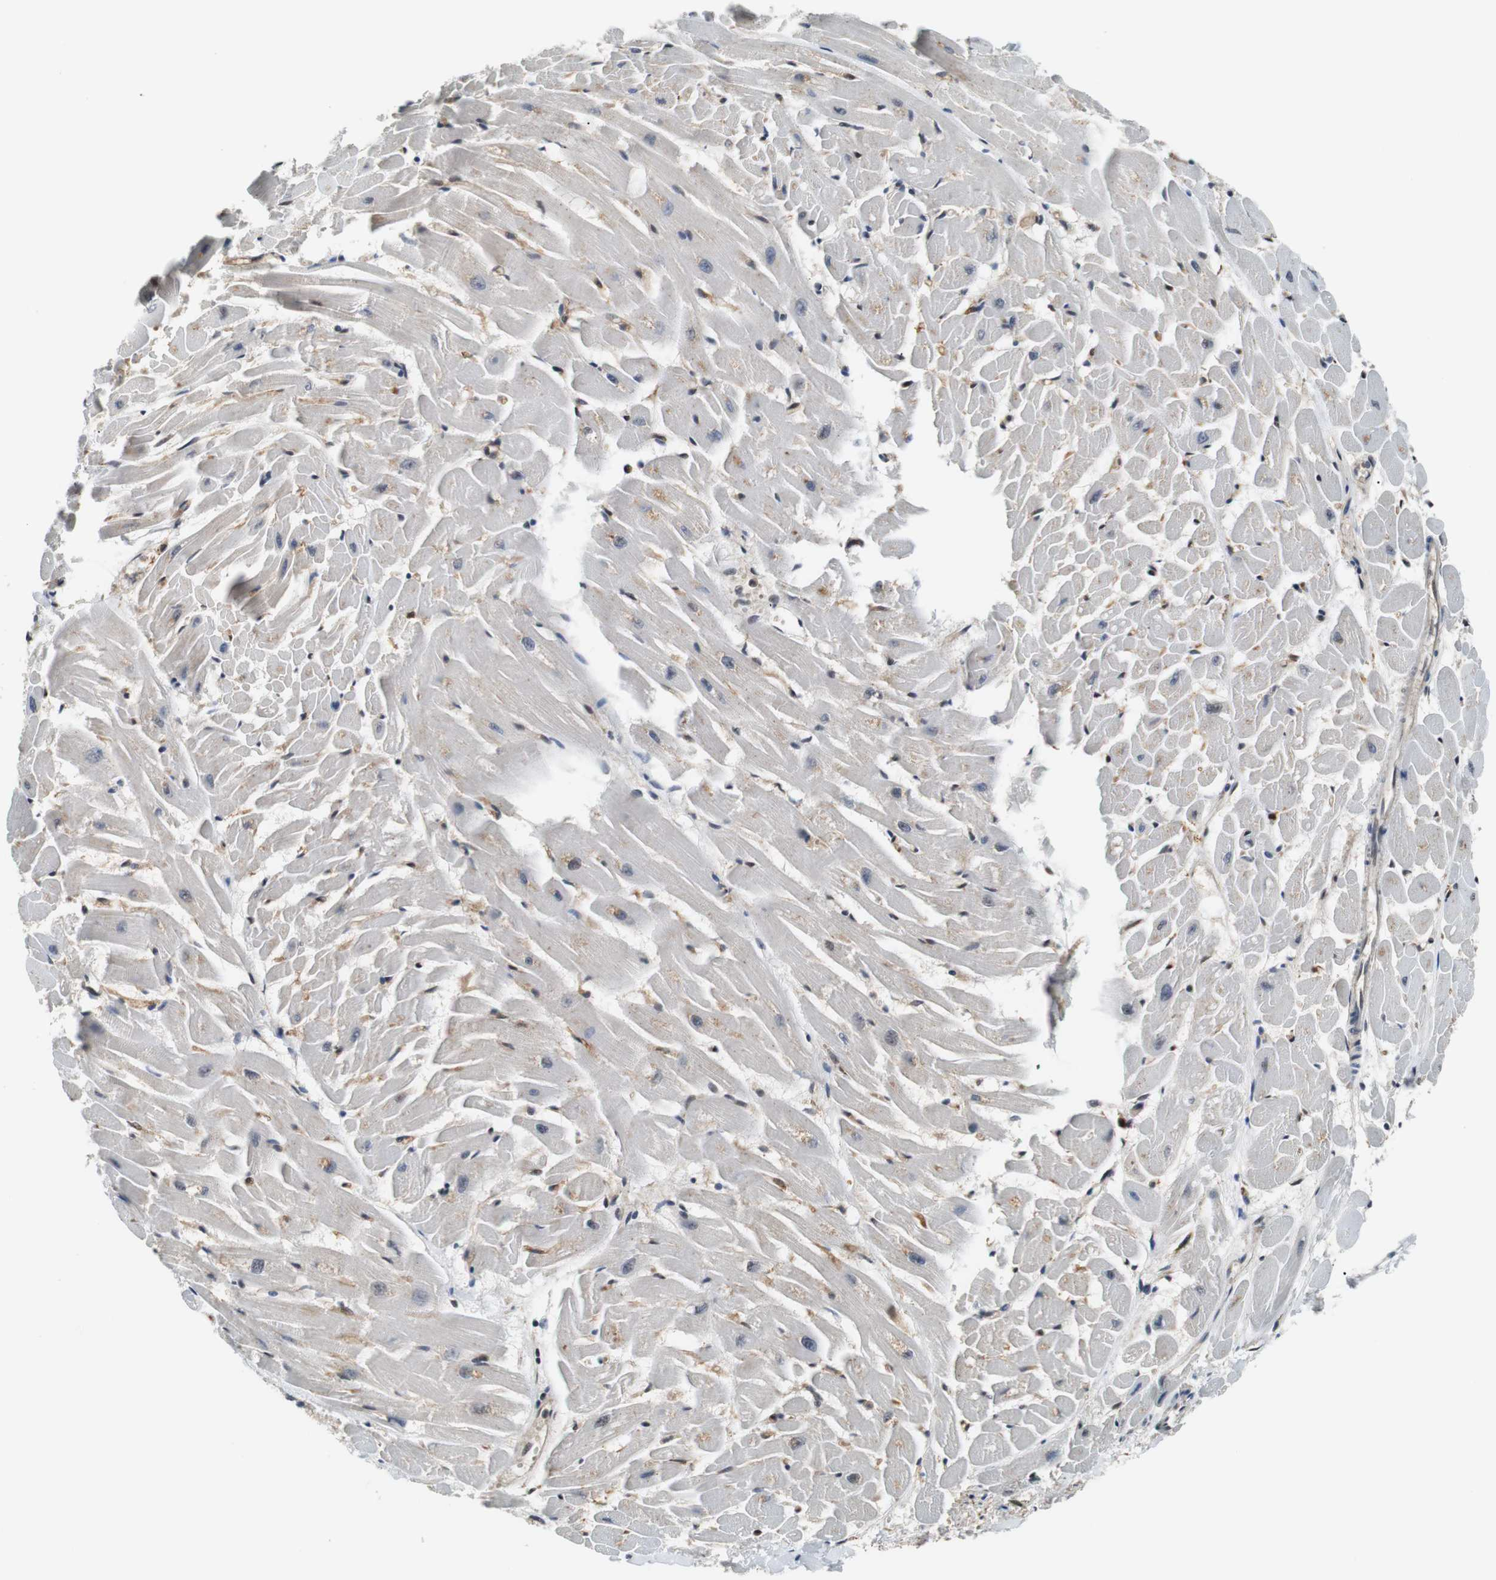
{"staining": {"intensity": "weak", "quantity": ">75%", "location": "cytoplasmic/membranous"}, "tissue": "heart muscle", "cell_type": "Cardiomyocytes", "image_type": "normal", "snomed": [{"axis": "morphology", "description": "Normal tissue, NOS"}, {"axis": "topography", "description": "Heart"}], "caption": "High-magnification brightfield microscopy of normal heart muscle stained with DAB (brown) and counterstained with hematoxylin (blue). cardiomyocytes exhibit weak cytoplasmic/membranous expression is seen in approximately>75% of cells.", "gene": "LXN", "patient": {"sex": "female", "age": 19}}